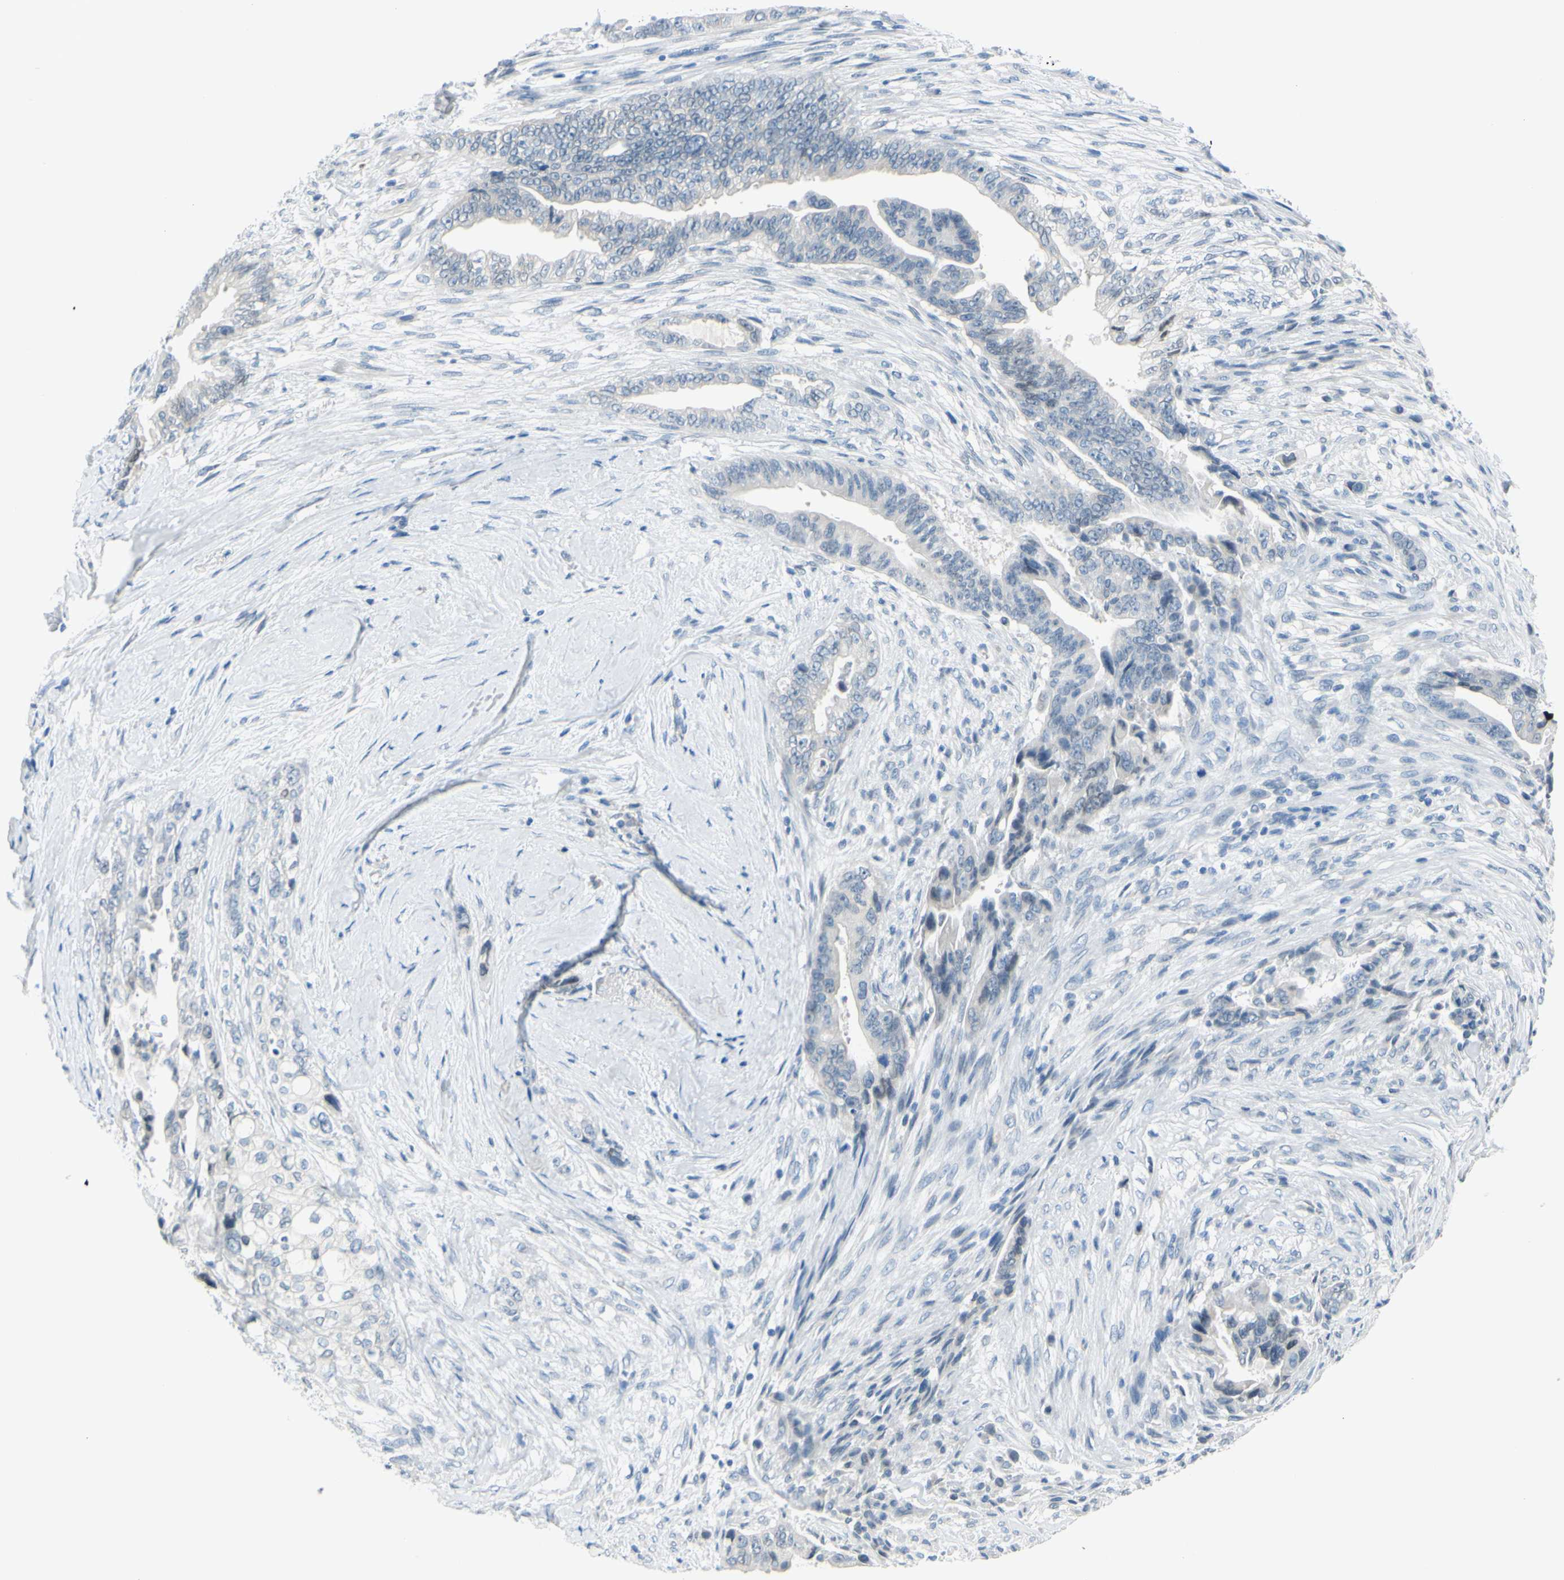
{"staining": {"intensity": "negative", "quantity": "none", "location": "none"}, "tissue": "pancreatic cancer", "cell_type": "Tumor cells", "image_type": "cancer", "snomed": [{"axis": "morphology", "description": "Adenocarcinoma, NOS"}, {"axis": "topography", "description": "Pancreas"}], "caption": "Tumor cells show no significant expression in pancreatic adenocarcinoma.", "gene": "DCT", "patient": {"sex": "male", "age": 70}}